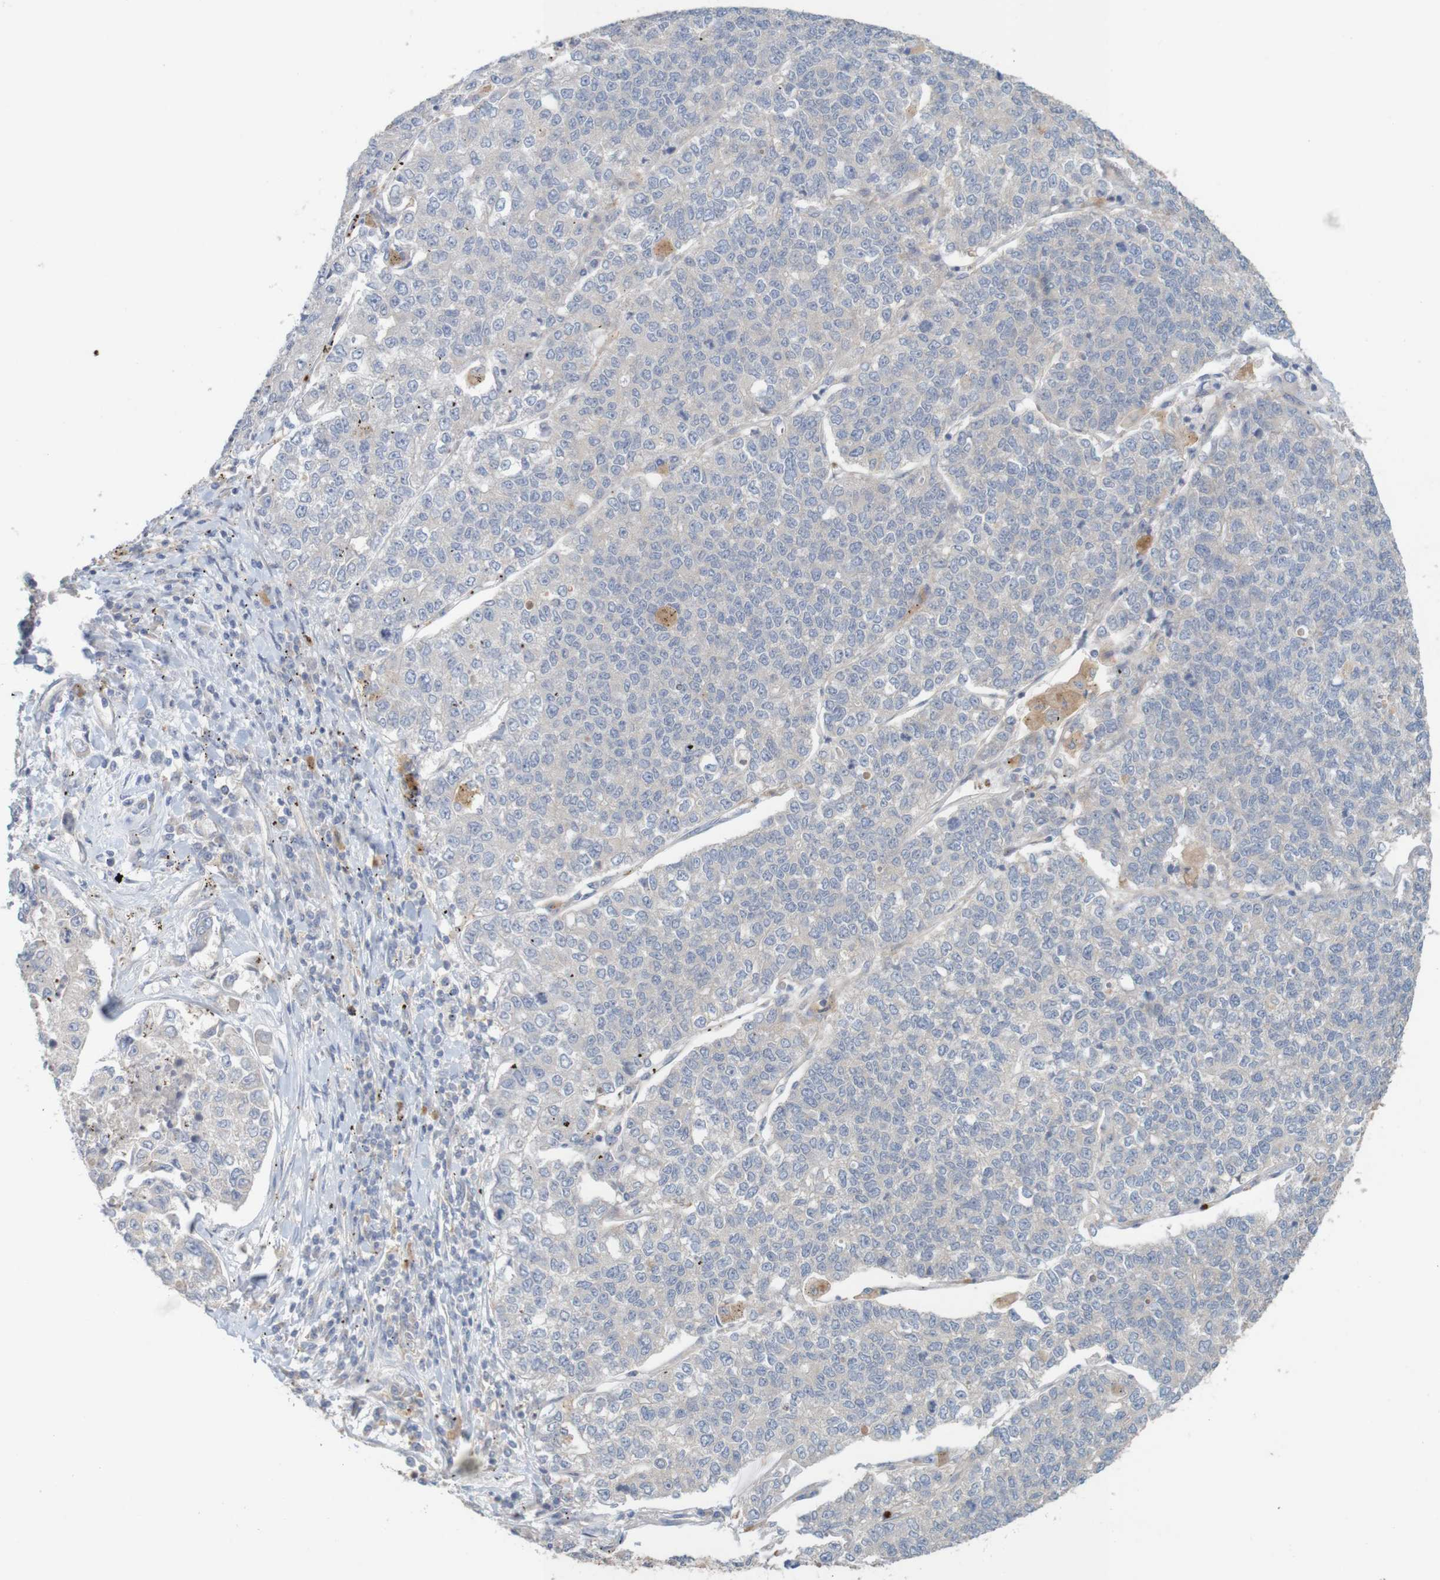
{"staining": {"intensity": "weak", "quantity": "<25%", "location": "cytoplasmic/membranous"}, "tissue": "lung cancer", "cell_type": "Tumor cells", "image_type": "cancer", "snomed": [{"axis": "morphology", "description": "Adenocarcinoma, NOS"}, {"axis": "topography", "description": "Lung"}], "caption": "This is a photomicrograph of immunohistochemistry (IHC) staining of lung adenocarcinoma, which shows no positivity in tumor cells.", "gene": "KRT23", "patient": {"sex": "male", "age": 49}}